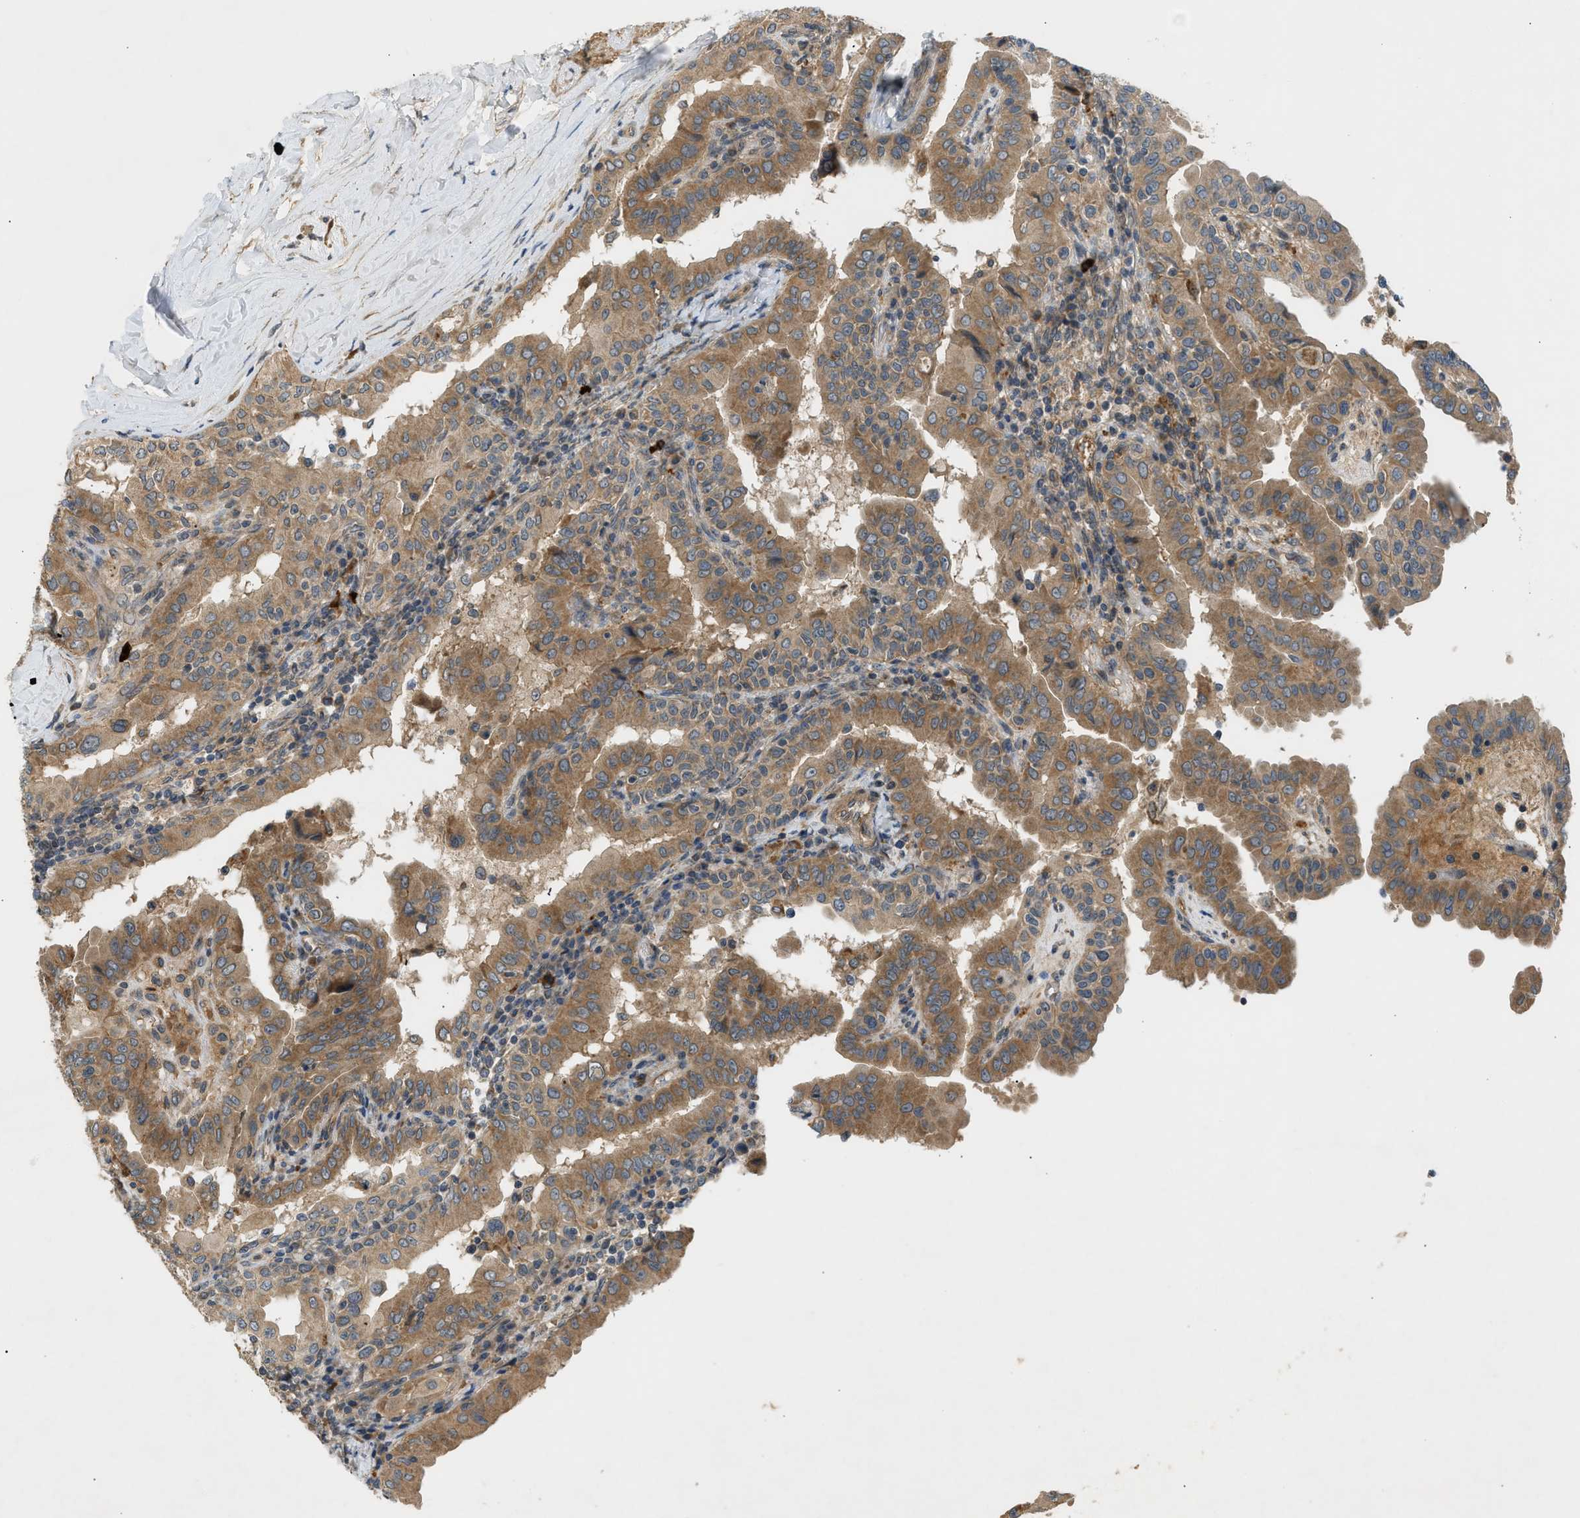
{"staining": {"intensity": "moderate", "quantity": ">75%", "location": "cytoplasmic/membranous"}, "tissue": "thyroid cancer", "cell_type": "Tumor cells", "image_type": "cancer", "snomed": [{"axis": "morphology", "description": "Papillary adenocarcinoma, NOS"}, {"axis": "topography", "description": "Thyroid gland"}], "caption": "This micrograph demonstrates immunohistochemistry (IHC) staining of thyroid cancer (papillary adenocarcinoma), with medium moderate cytoplasmic/membranous staining in about >75% of tumor cells.", "gene": "ADCY8", "patient": {"sex": "male", "age": 33}}